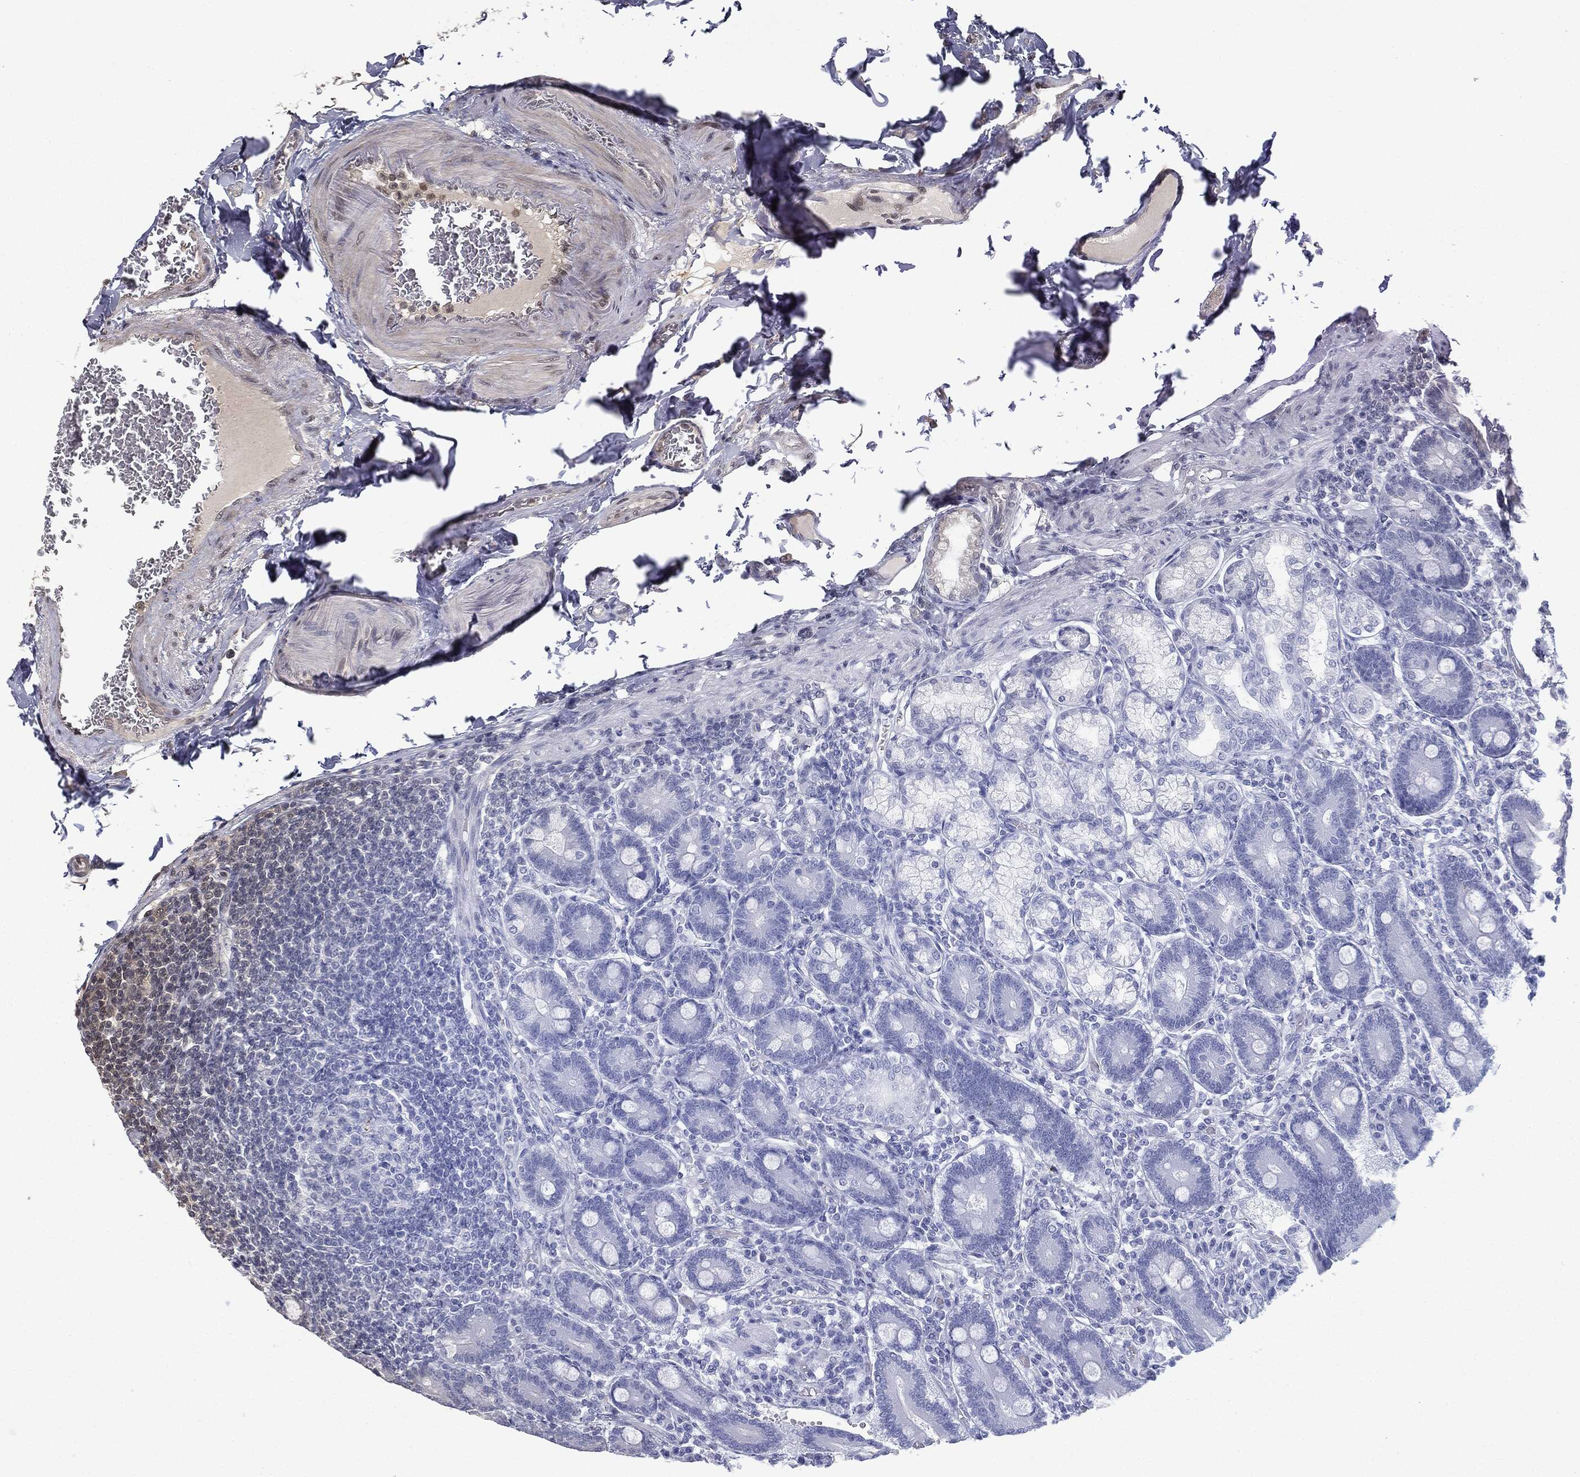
{"staining": {"intensity": "negative", "quantity": "none", "location": "none"}, "tissue": "duodenum", "cell_type": "Glandular cells", "image_type": "normal", "snomed": [{"axis": "morphology", "description": "Normal tissue, NOS"}, {"axis": "topography", "description": "Duodenum"}], "caption": "Duodenum stained for a protein using immunohistochemistry (IHC) shows no expression glandular cells.", "gene": "ZNHIT6", "patient": {"sex": "female", "age": 62}}